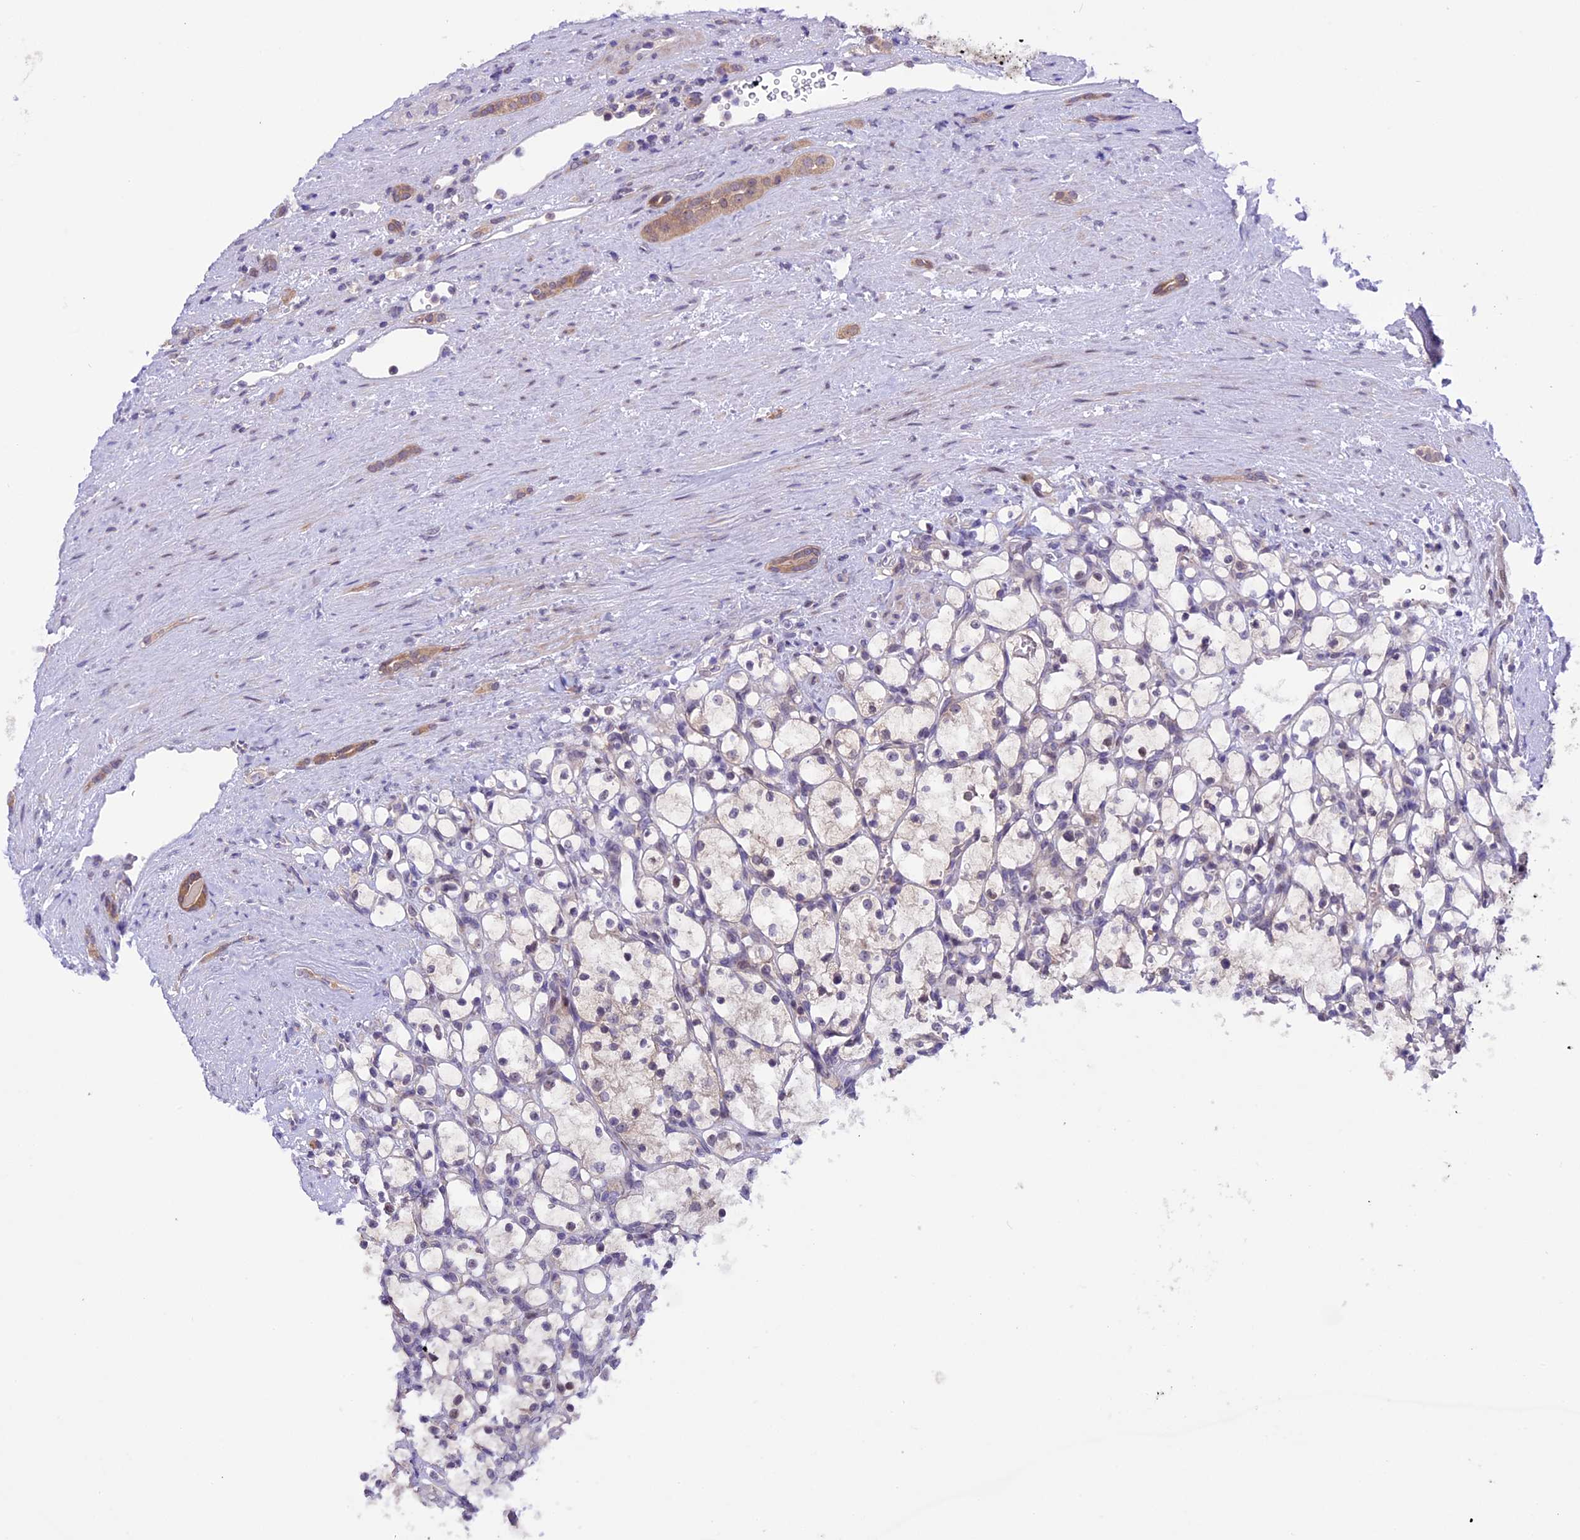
{"staining": {"intensity": "negative", "quantity": "none", "location": "none"}, "tissue": "renal cancer", "cell_type": "Tumor cells", "image_type": "cancer", "snomed": [{"axis": "morphology", "description": "Adenocarcinoma, NOS"}, {"axis": "topography", "description": "Kidney"}], "caption": "Immunohistochemistry histopathology image of neoplastic tissue: renal cancer stained with DAB demonstrates no significant protein positivity in tumor cells.", "gene": "XKR7", "patient": {"sex": "female", "age": 69}}